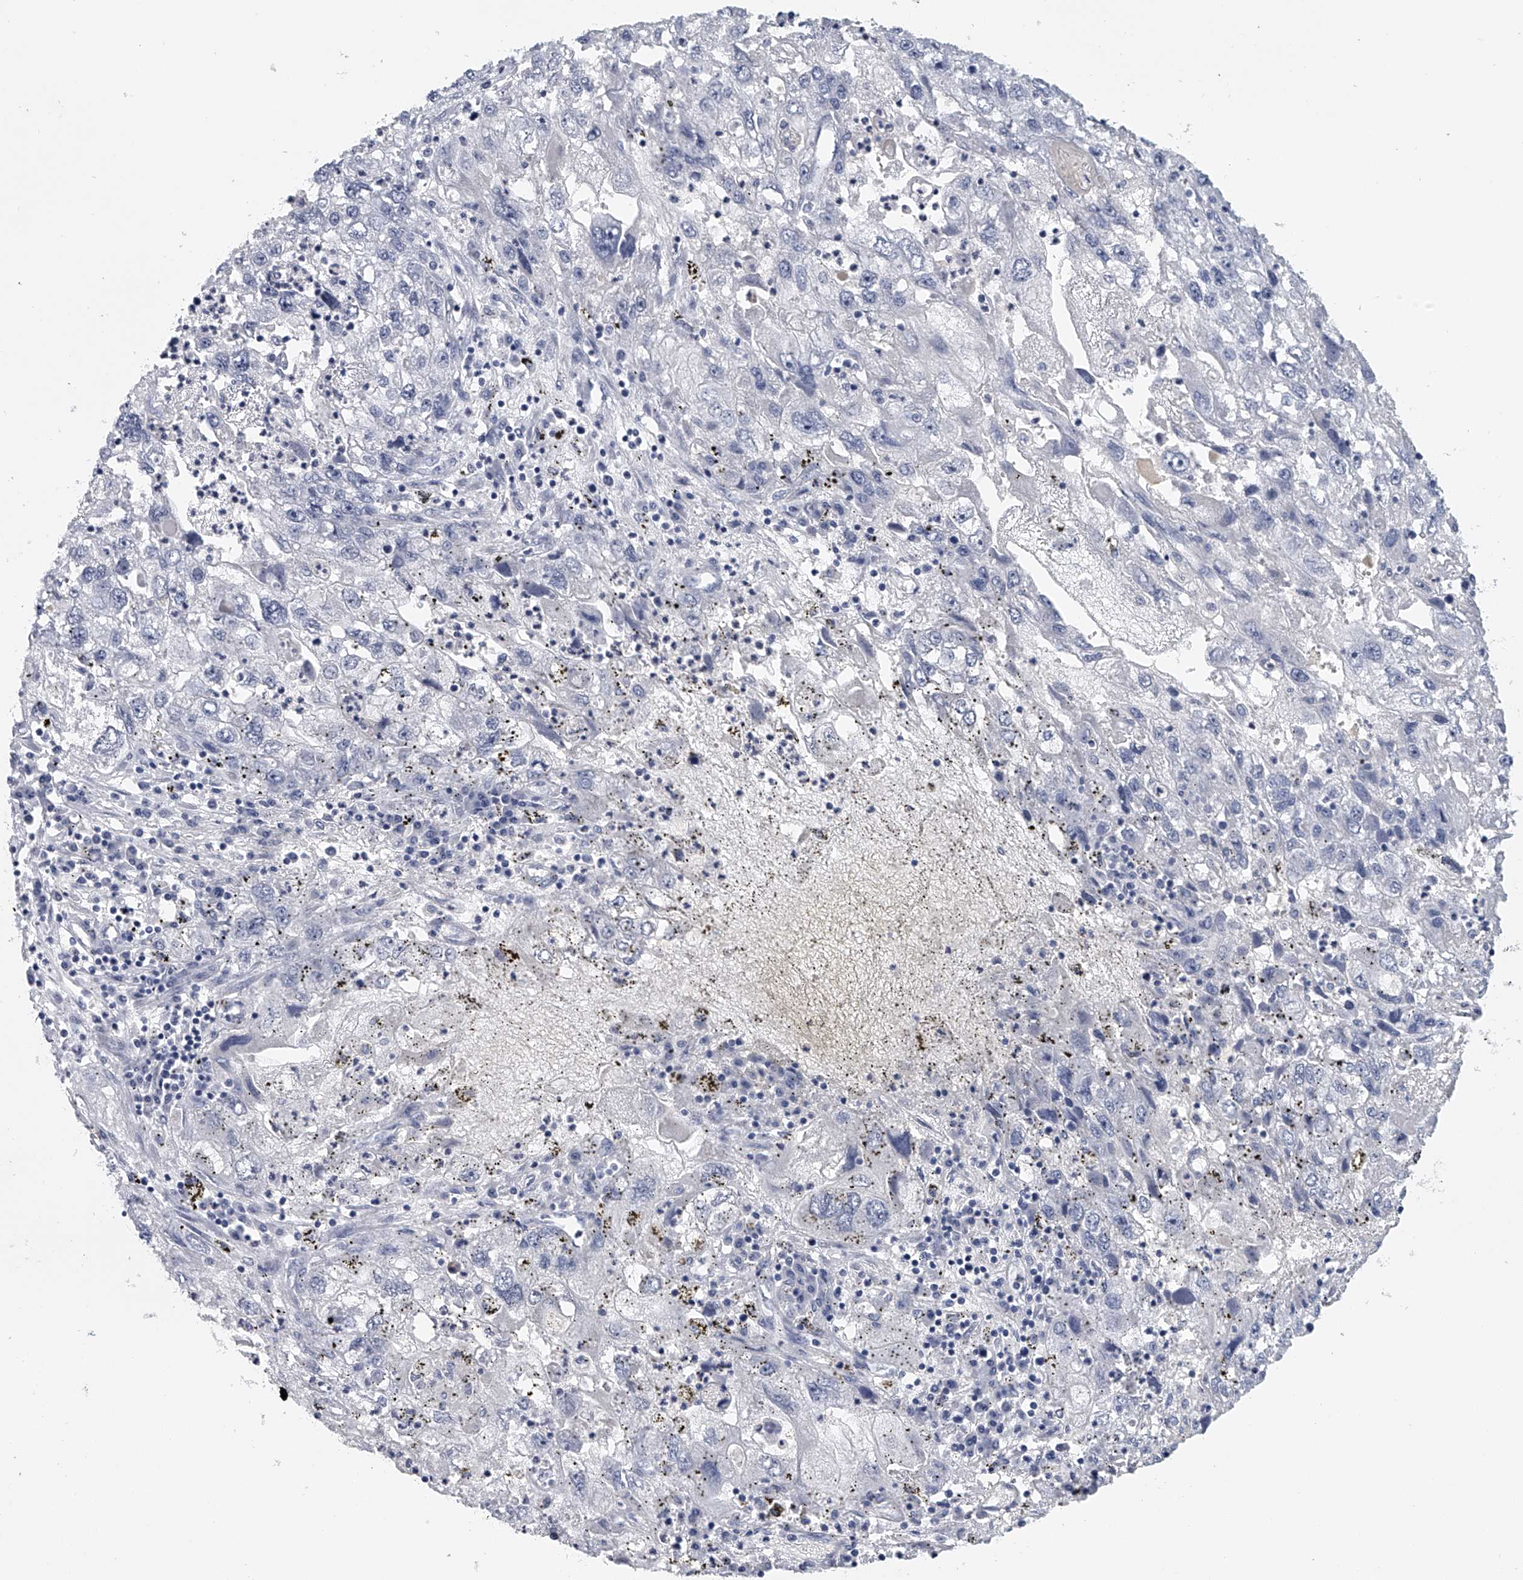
{"staining": {"intensity": "negative", "quantity": "none", "location": "none"}, "tissue": "endometrial cancer", "cell_type": "Tumor cells", "image_type": "cancer", "snomed": [{"axis": "morphology", "description": "Adenocarcinoma, NOS"}, {"axis": "topography", "description": "Endometrium"}], "caption": "There is no significant staining in tumor cells of adenocarcinoma (endometrial). (IHC, brightfield microscopy, high magnification).", "gene": "DDX43", "patient": {"sex": "female", "age": 49}}